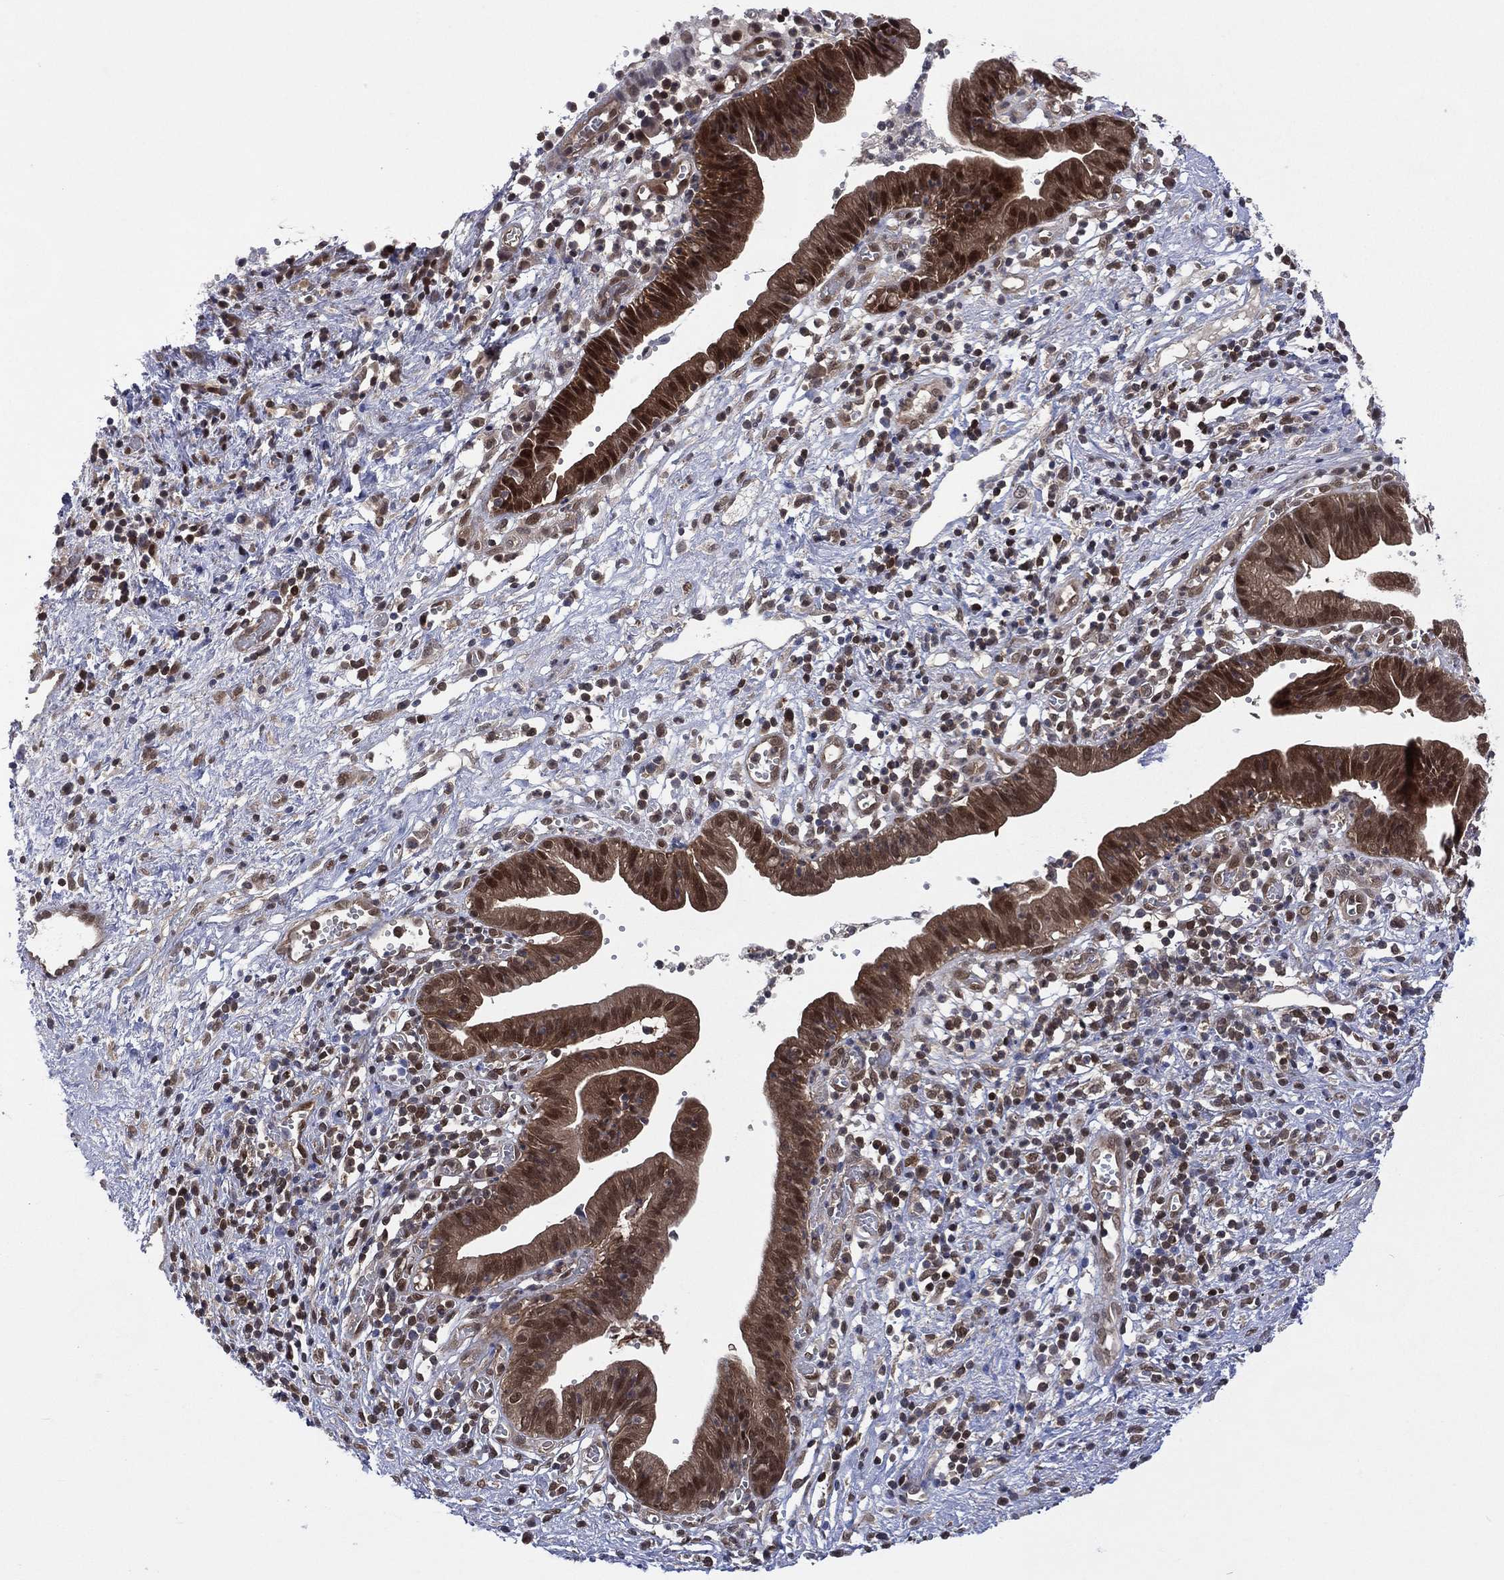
{"staining": {"intensity": "strong", "quantity": ">75%", "location": "cytoplasmic/membranous,nuclear"}, "tissue": "pancreatic cancer", "cell_type": "Tumor cells", "image_type": "cancer", "snomed": [{"axis": "morphology", "description": "Adenocarcinoma, NOS"}, {"axis": "topography", "description": "Pancreas"}], "caption": "The image exhibits immunohistochemical staining of adenocarcinoma (pancreatic). There is strong cytoplasmic/membranous and nuclear staining is seen in about >75% of tumor cells.", "gene": "MTAP", "patient": {"sex": "female", "age": 73}}